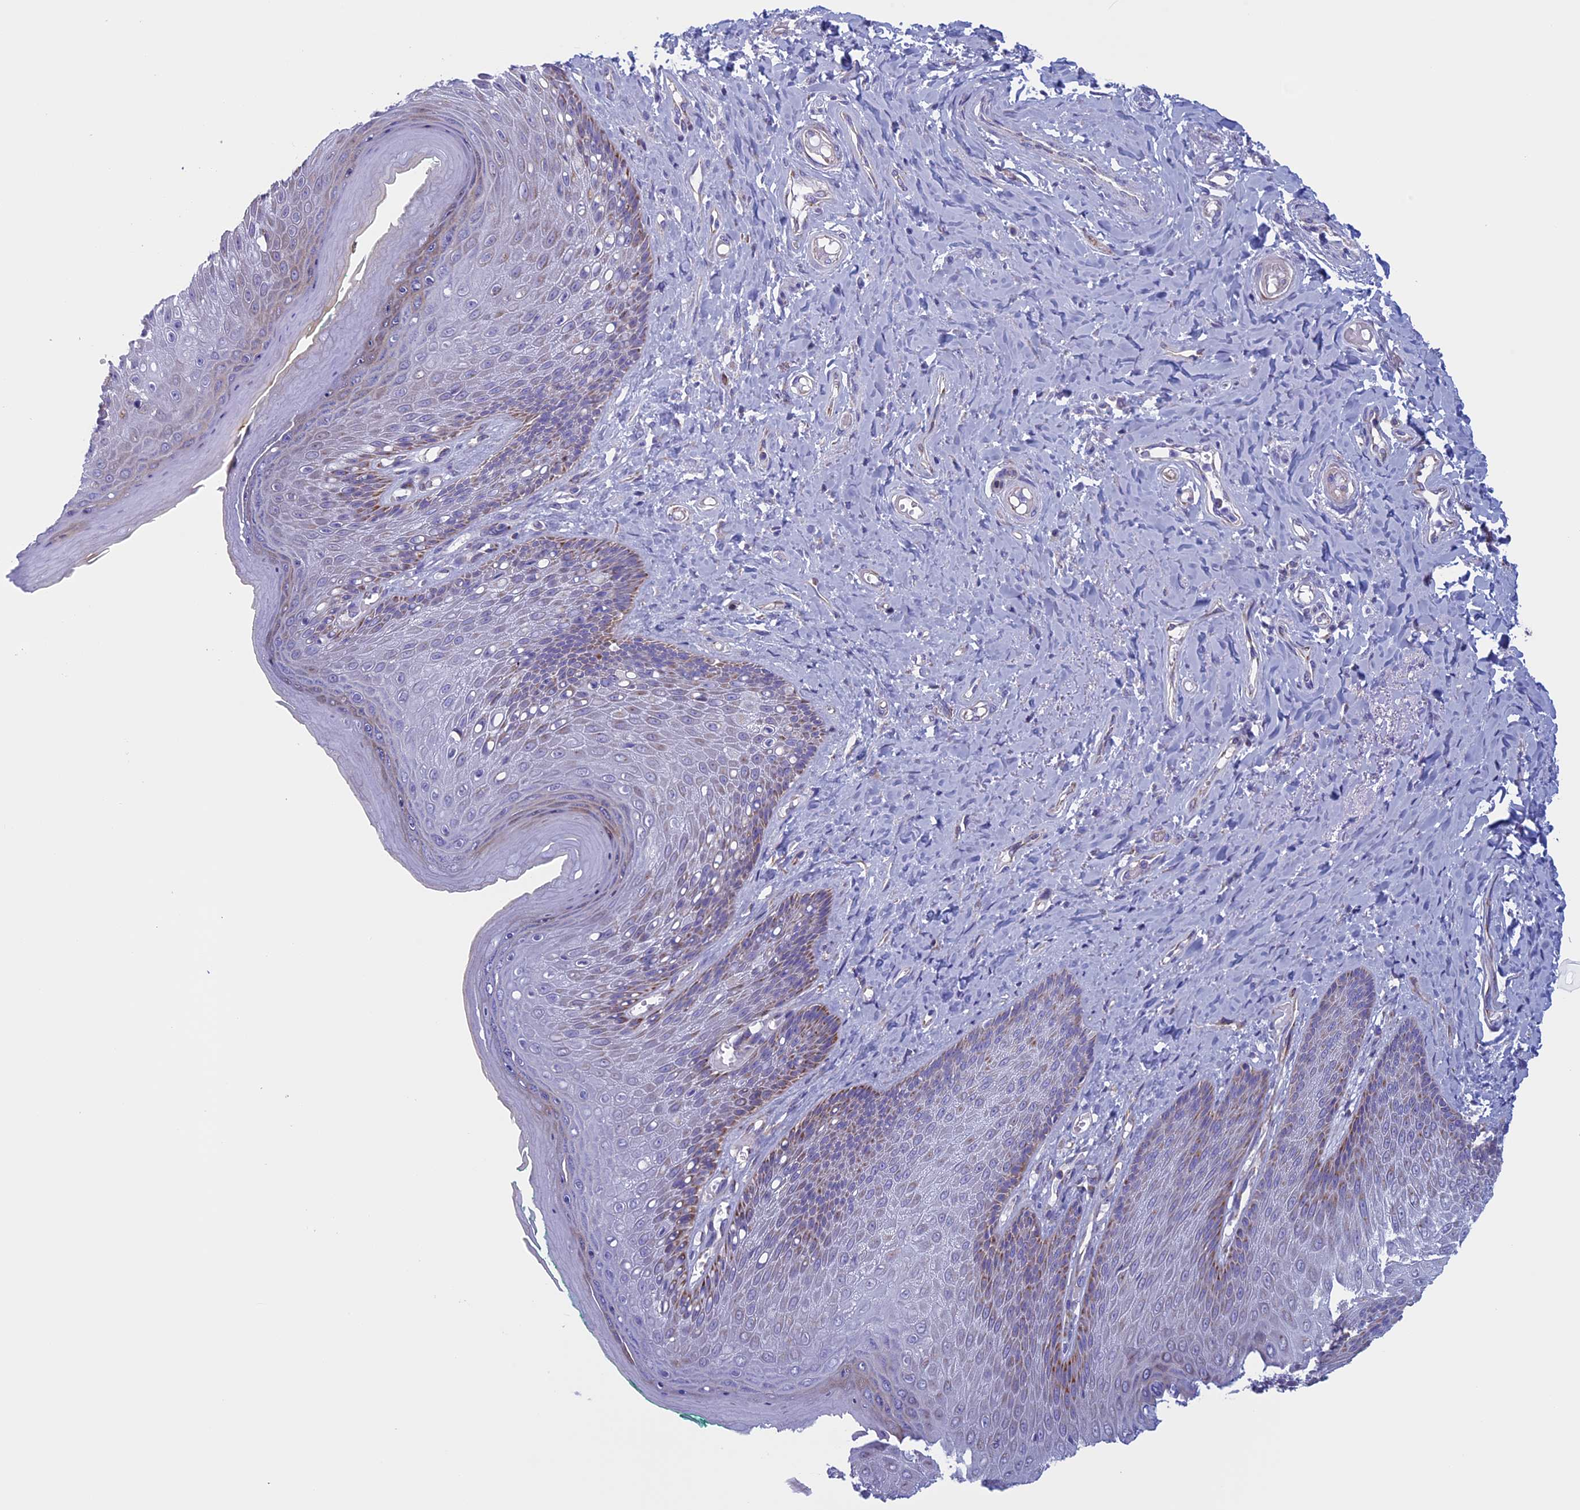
{"staining": {"intensity": "moderate", "quantity": "<25%", "location": "cytoplasmic/membranous"}, "tissue": "skin", "cell_type": "Epidermal cells", "image_type": "normal", "snomed": [{"axis": "morphology", "description": "Normal tissue, NOS"}, {"axis": "topography", "description": "Anal"}], "caption": "Normal skin was stained to show a protein in brown. There is low levels of moderate cytoplasmic/membranous positivity in approximately <25% of epidermal cells. Using DAB (brown) and hematoxylin (blue) stains, captured at high magnification using brightfield microscopy.", "gene": "NDUFB9", "patient": {"sex": "male", "age": 78}}